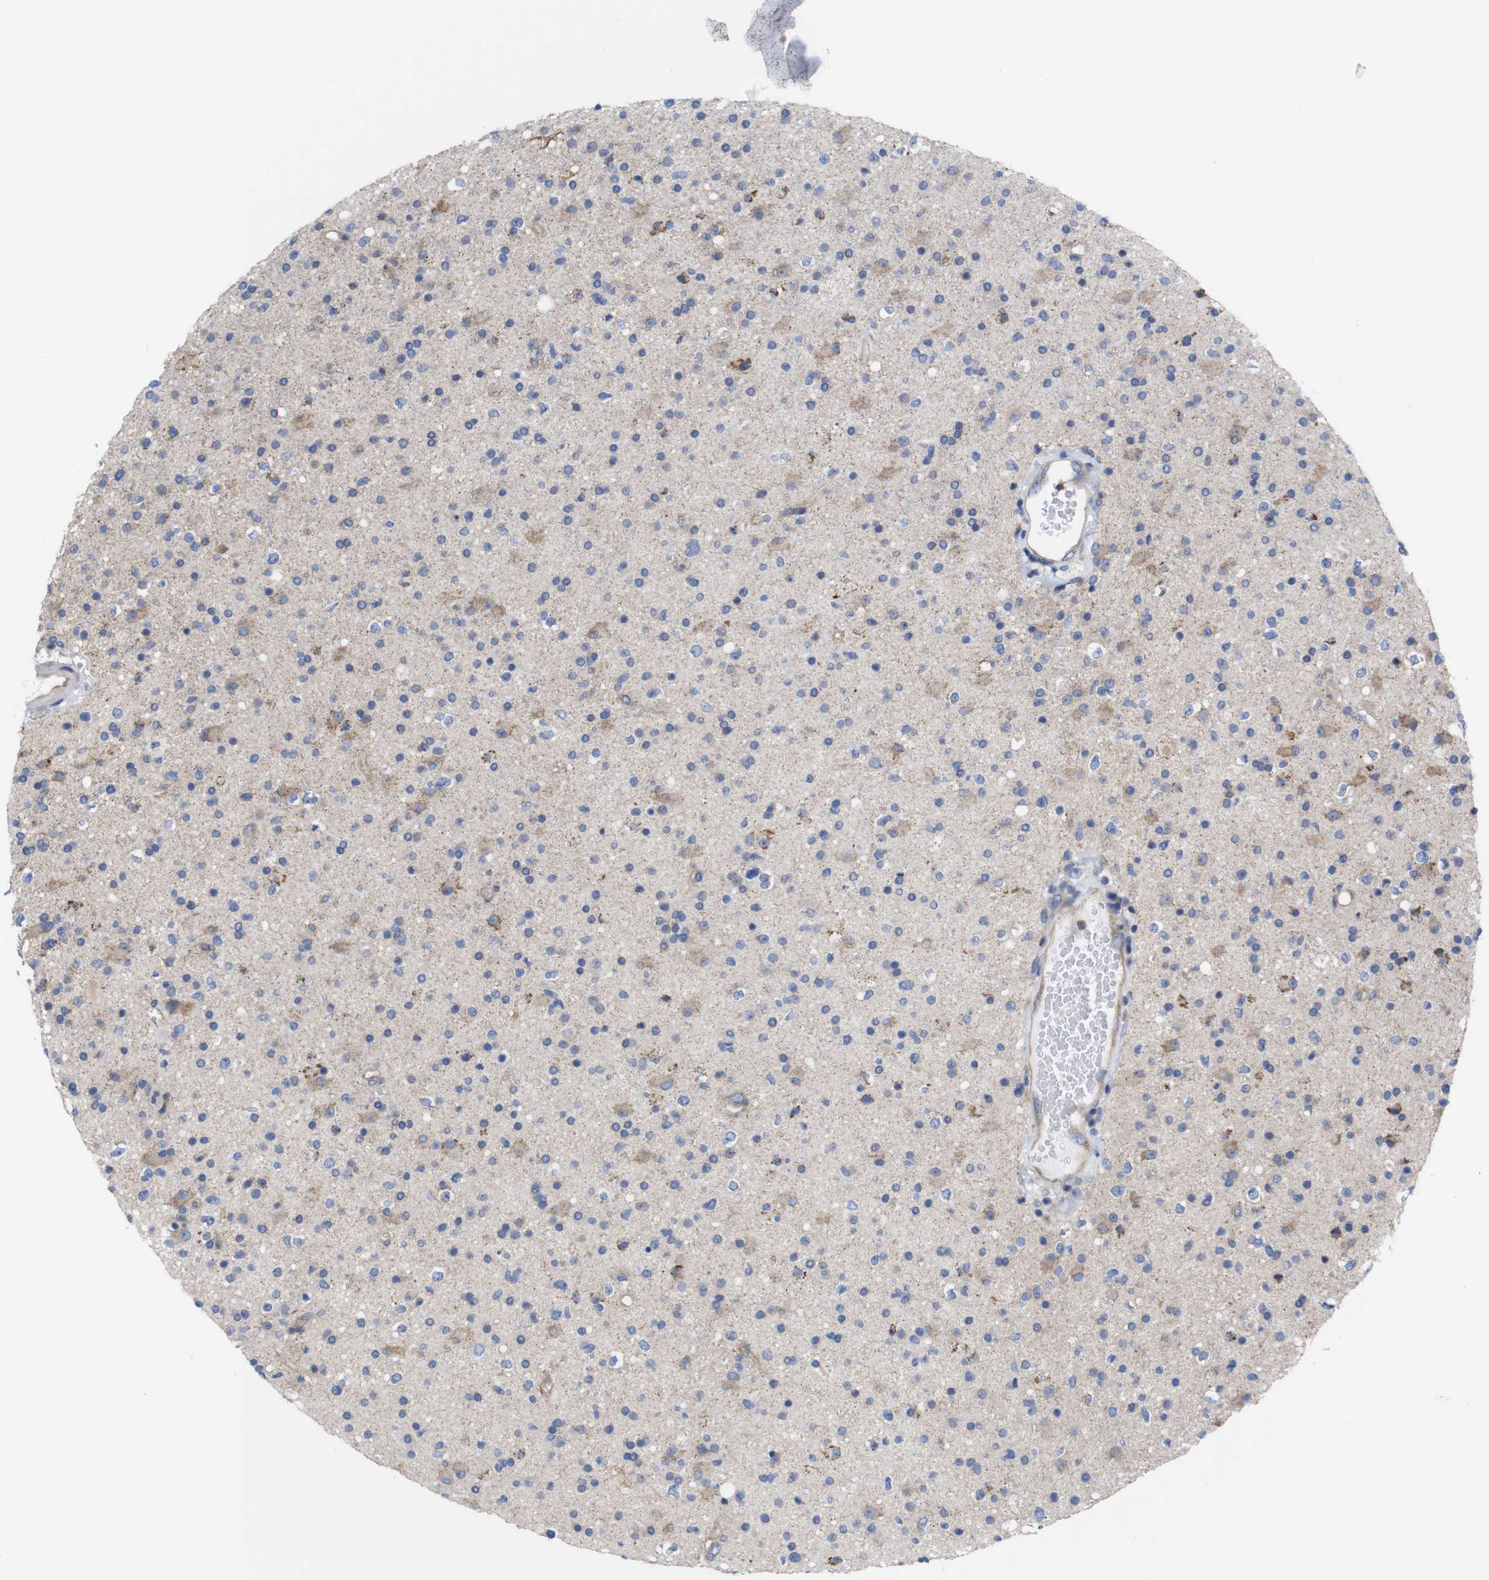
{"staining": {"intensity": "moderate", "quantity": "<25%", "location": "cytoplasmic/membranous"}, "tissue": "glioma", "cell_type": "Tumor cells", "image_type": "cancer", "snomed": [{"axis": "morphology", "description": "Glioma, malignant, High grade"}, {"axis": "topography", "description": "Brain"}], "caption": "An immunohistochemistry (IHC) micrograph of tumor tissue is shown. Protein staining in brown highlights moderate cytoplasmic/membranous positivity in glioma within tumor cells. The protein of interest is shown in brown color, while the nuclei are stained blue.", "gene": "USH1C", "patient": {"sex": "male", "age": 33}}